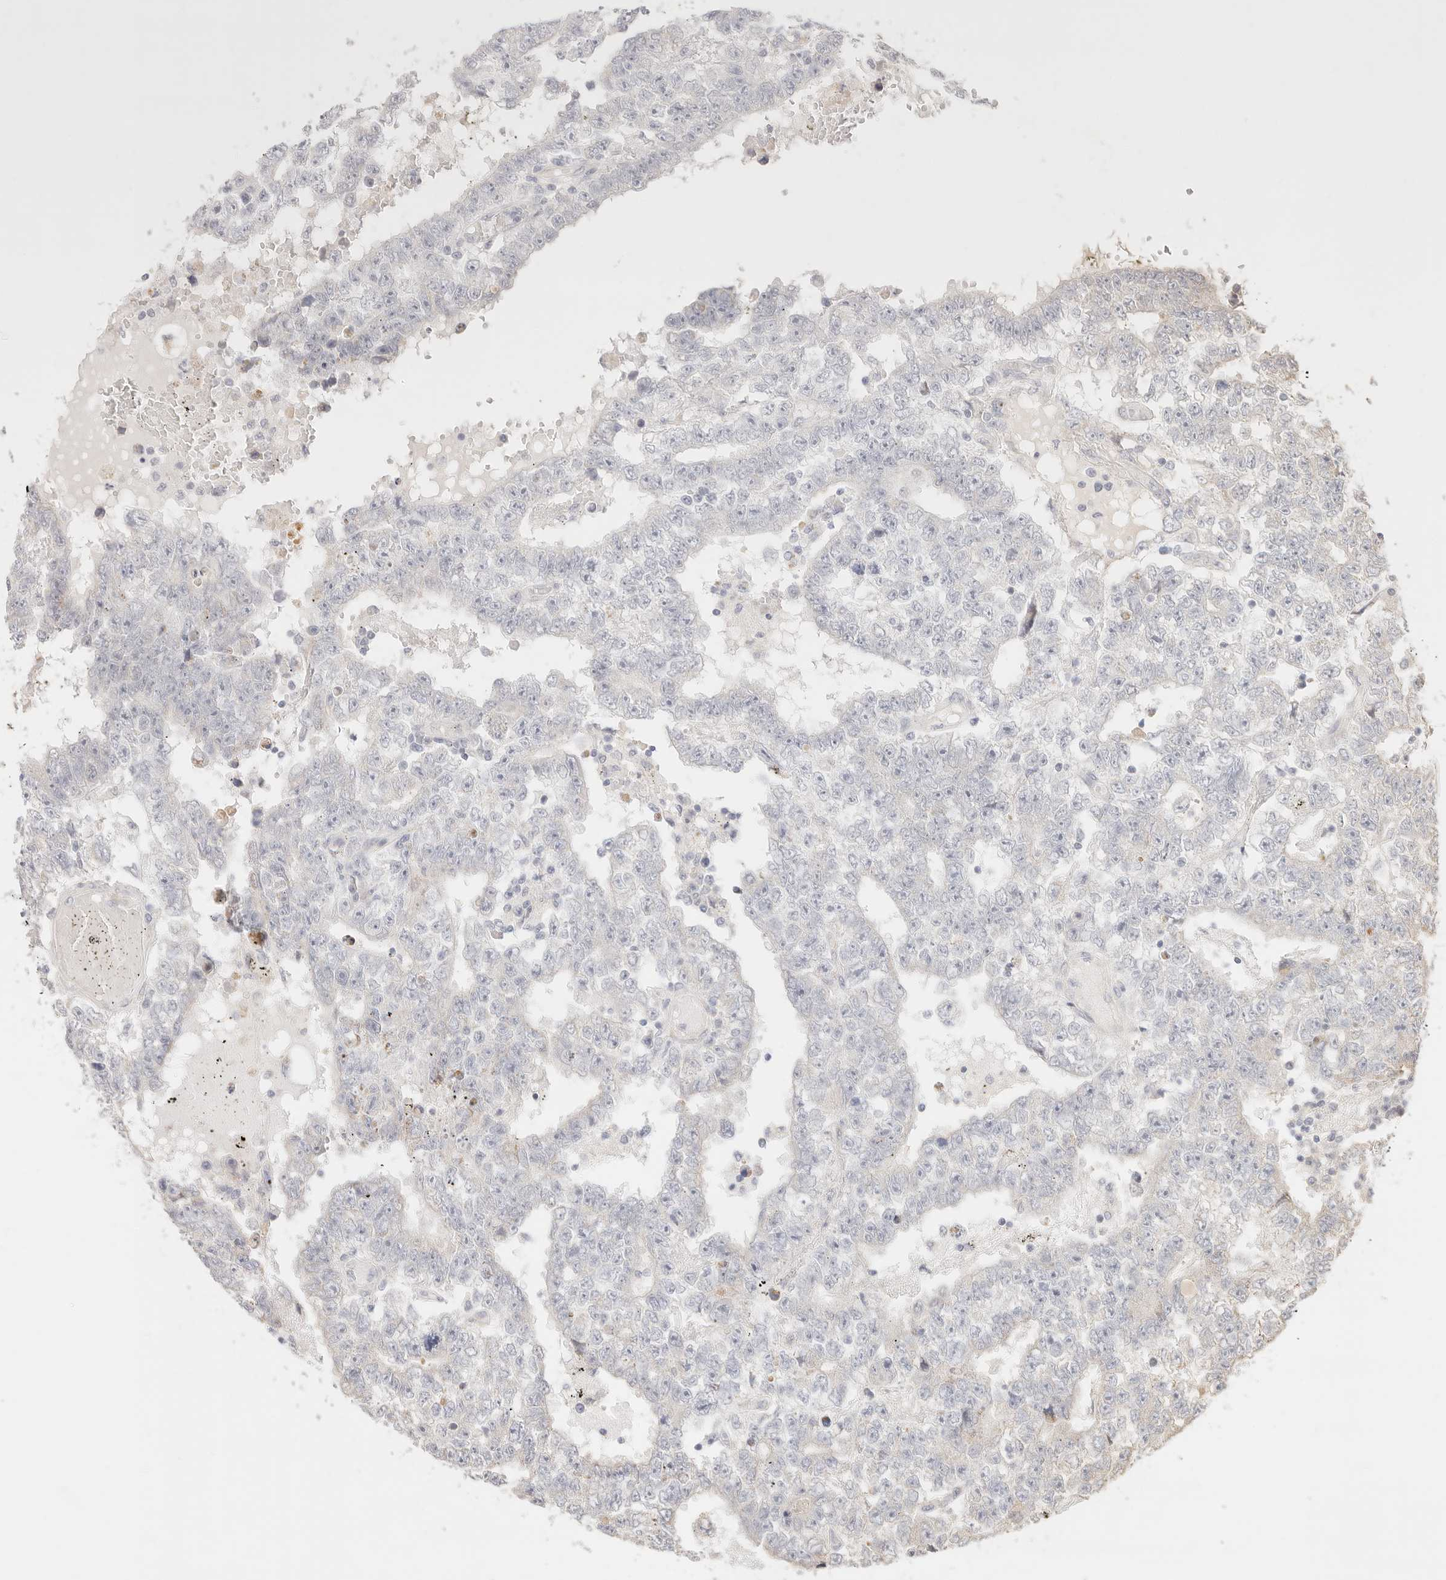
{"staining": {"intensity": "negative", "quantity": "none", "location": "none"}, "tissue": "testis cancer", "cell_type": "Tumor cells", "image_type": "cancer", "snomed": [{"axis": "morphology", "description": "Carcinoma, Embryonal, NOS"}, {"axis": "topography", "description": "Testis"}], "caption": "This image is of embryonal carcinoma (testis) stained with IHC to label a protein in brown with the nuclei are counter-stained blue. There is no staining in tumor cells.", "gene": "RUBCNL", "patient": {"sex": "male", "age": 25}}